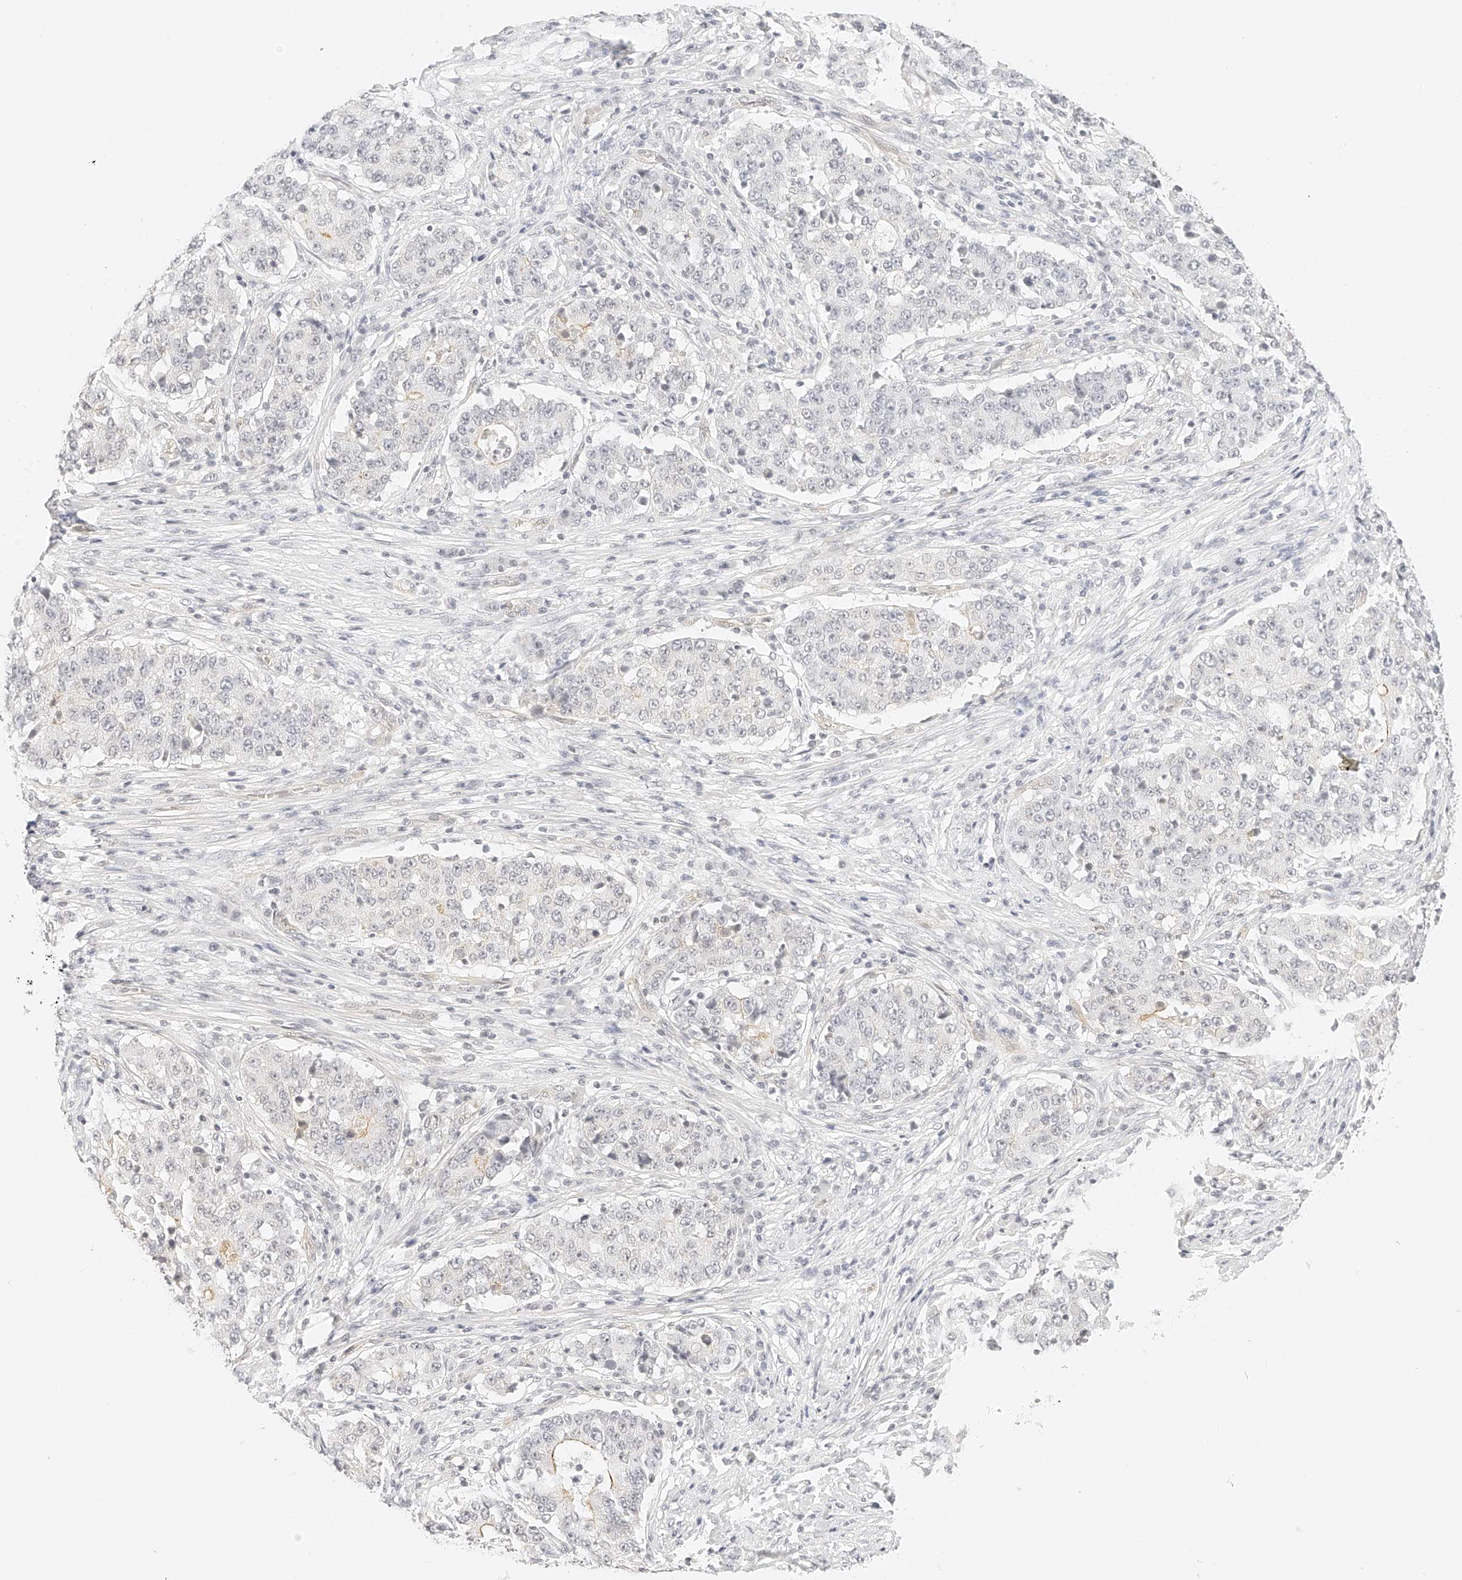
{"staining": {"intensity": "negative", "quantity": "none", "location": "none"}, "tissue": "stomach cancer", "cell_type": "Tumor cells", "image_type": "cancer", "snomed": [{"axis": "morphology", "description": "Adenocarcinoma, NOS"}, {"axis": "topography", "description": "Stomach"}], "caption": "An immunohistochemistry (IHC) histopathology image of adenocarcinoma (stomach) is shown. There is no staining in tumor cells of adenocarcinoma (stomach). The staining was performed using DAB (3,3'-diaminobenzidine) to visualize the protein expression in brown, while the nuclei were stained in blue with hematoxylin (Magnification: 20x).", "gene": "ZFP69", "patient": {"sex": "male", "age": 59}}